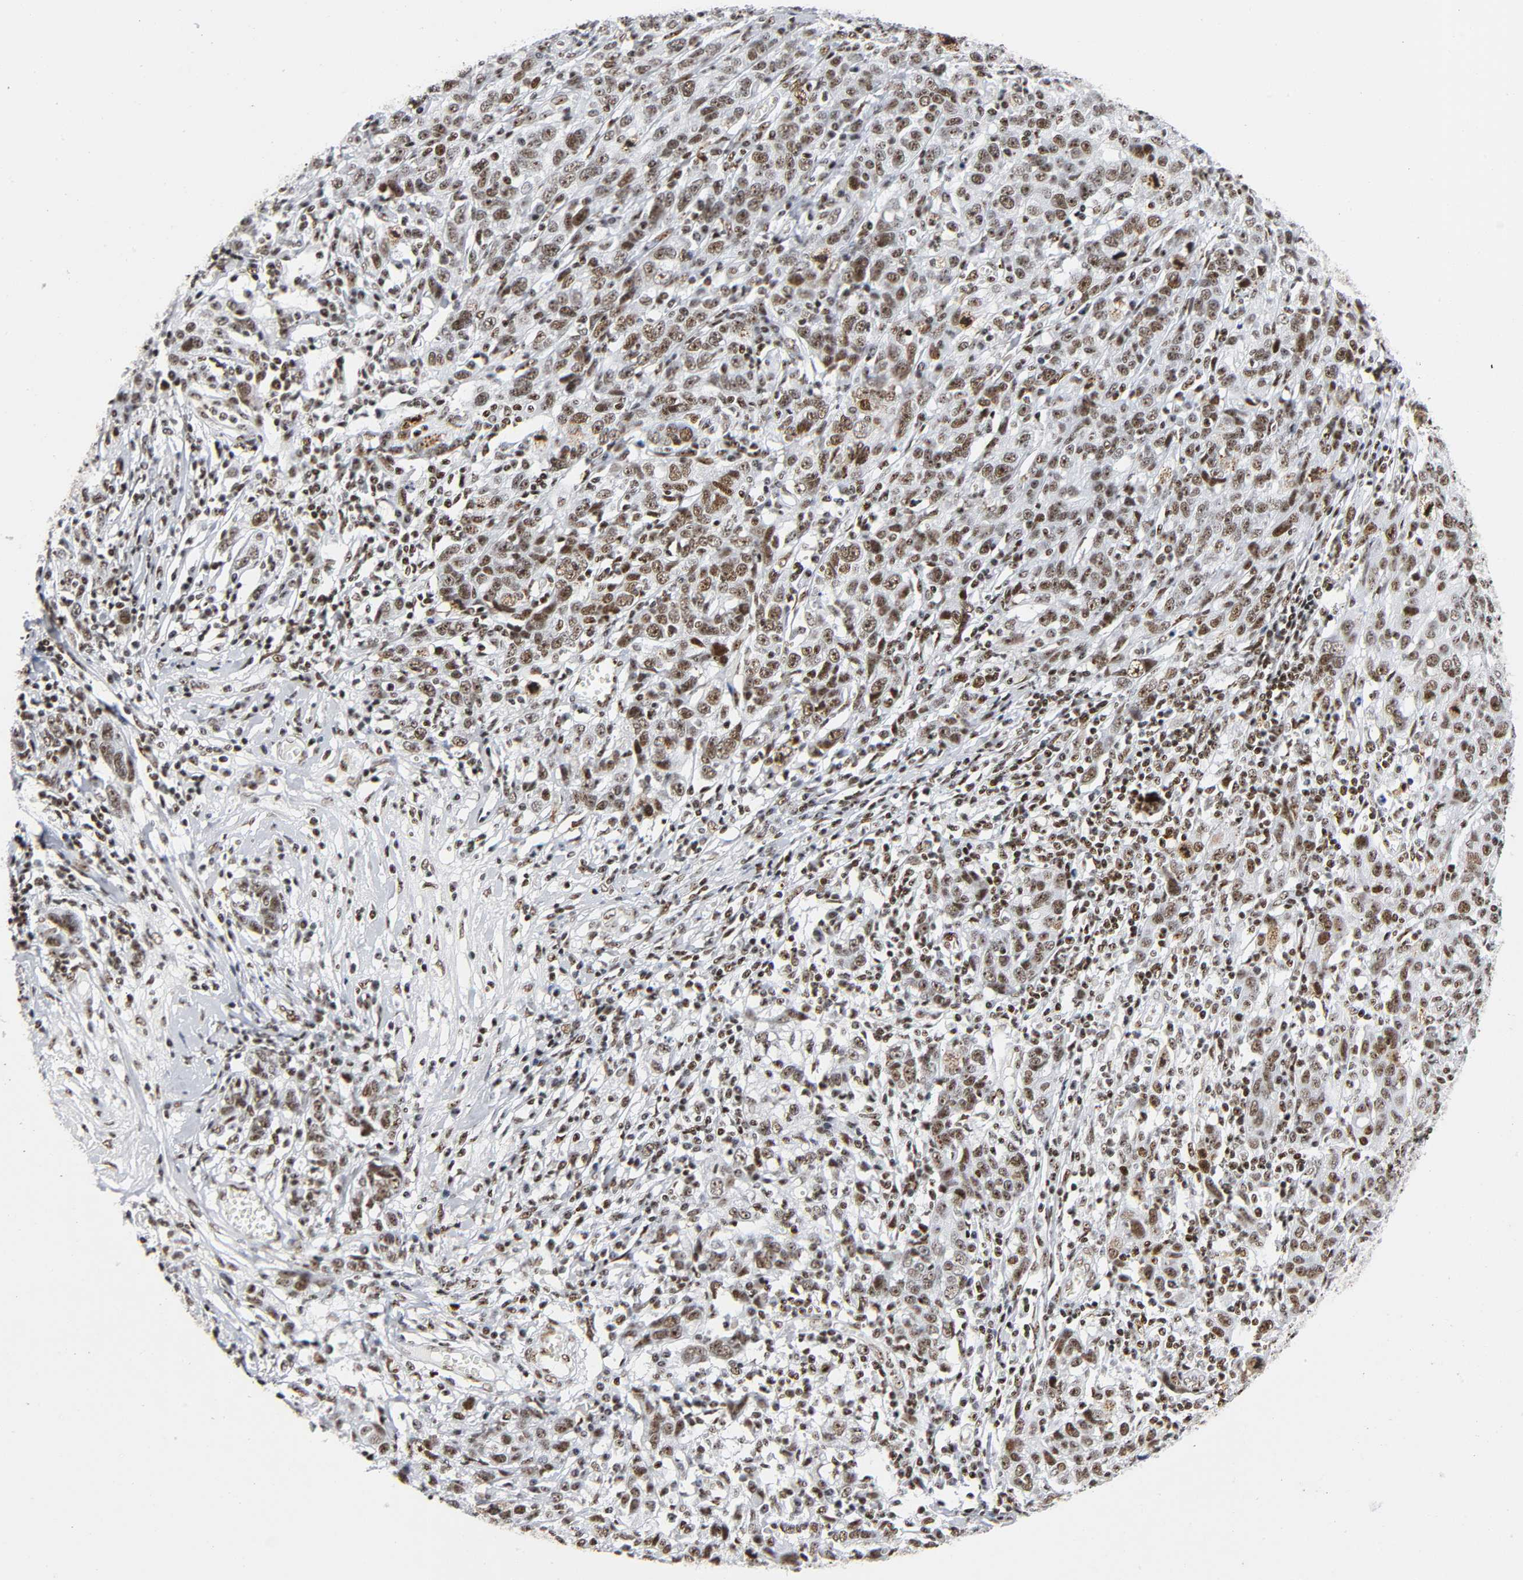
{"staining": {"intensity": "moderate", "quantity": ">75%", "location": "nuclear"}, "tissue": "ovarian cancer", "cell_type": "Tumor cells", "image_type": "cancer", "snomed": [{"axis": "morphology", "description": "Cystadenocarcinoma, serous, NOS"}, {"axis": "topography", "description": "Ovary"}], "caption": "This is an image of immunohistochemistry (IHC) staining of ovarian cancer, which shows moderate expression in the nuclear of tumor cells.", "gene": "UBTF", "patient": {"sex": "female", "age": 71}}